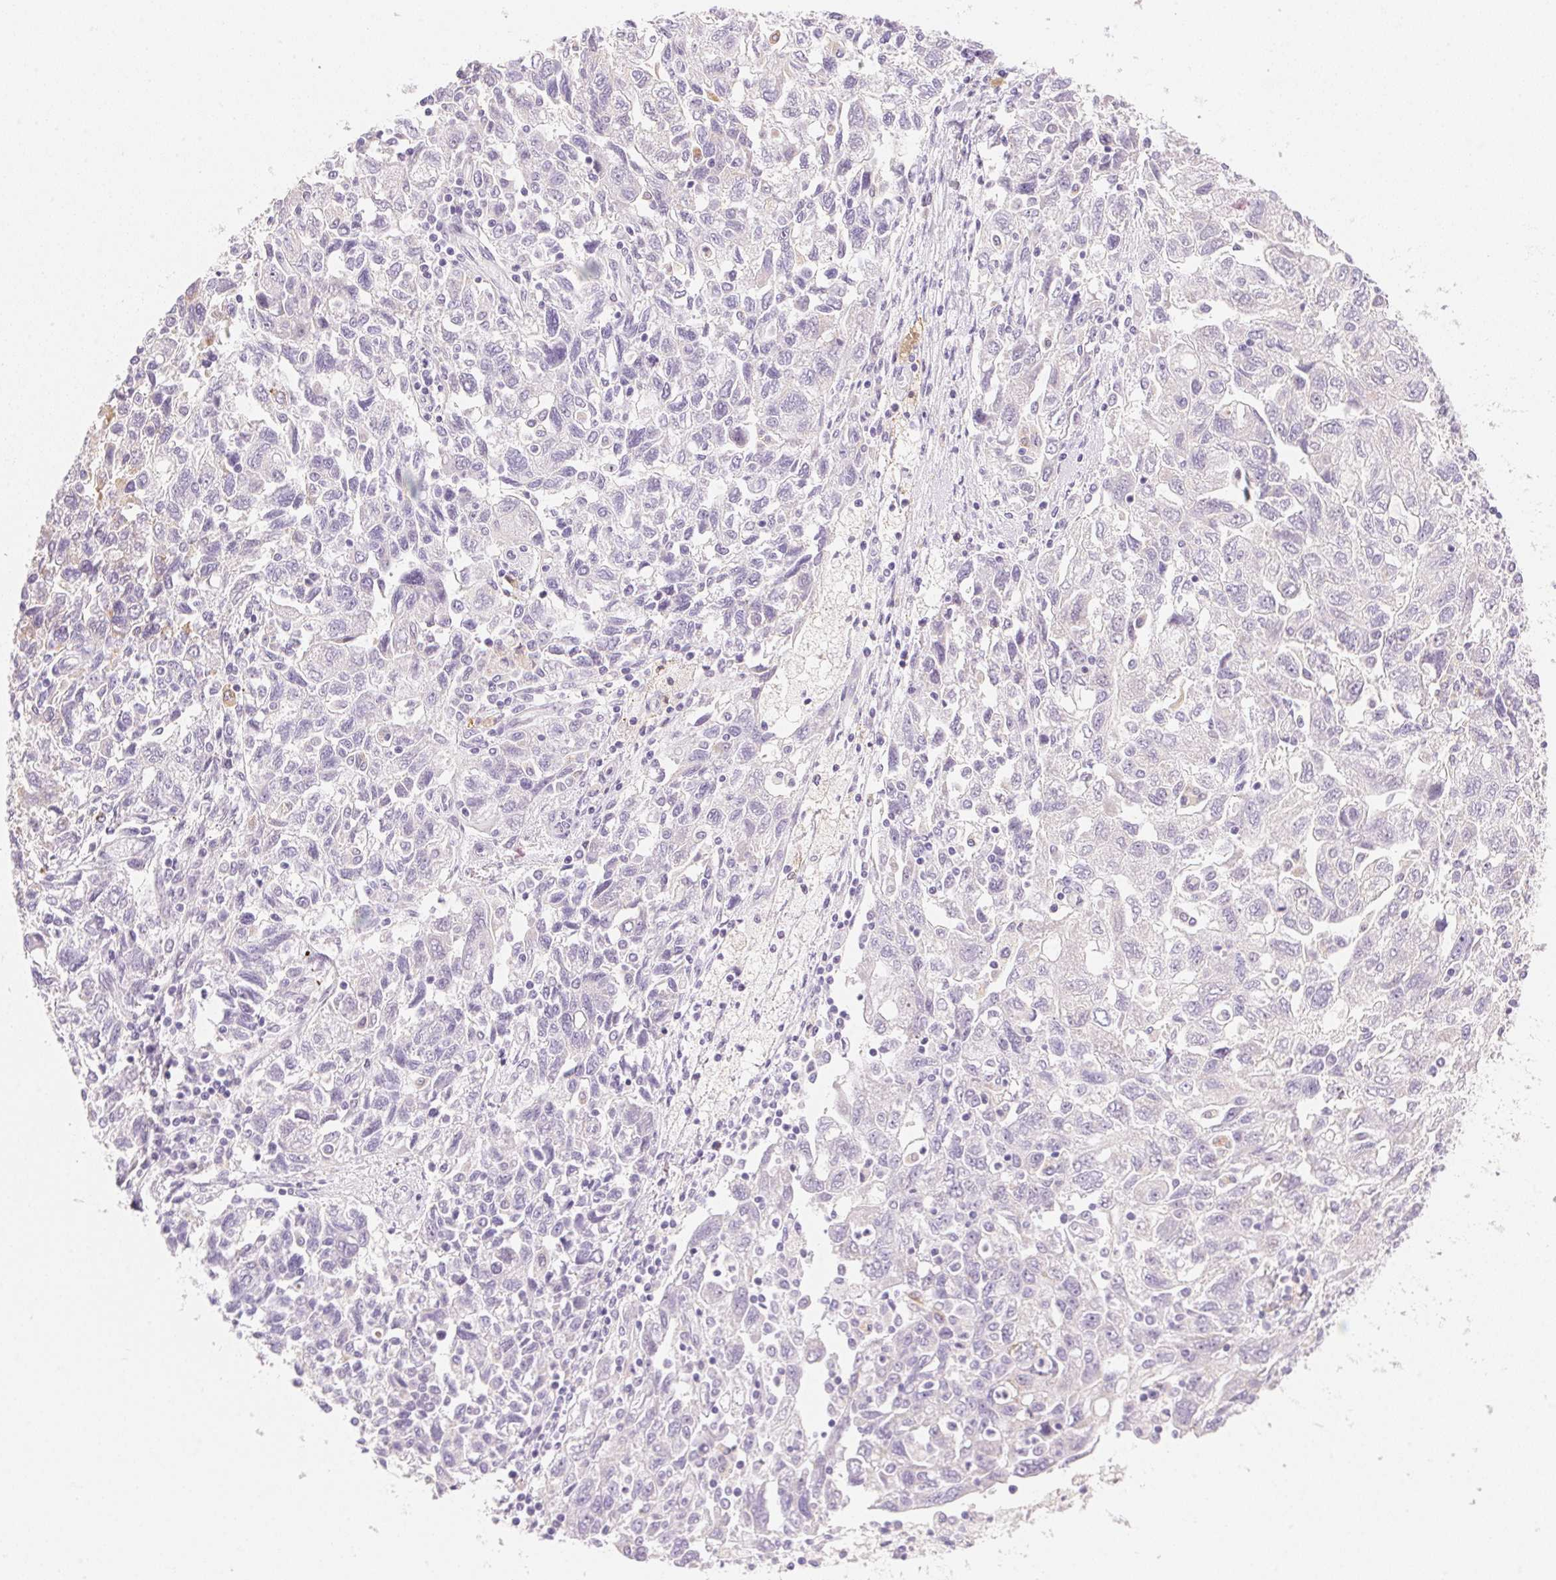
{"staining": {"intensity": "negative", "quantity": "none", "location": "none"}, "tissue": "ovarian cancer", "cell_type": "Tumor cells", "image_type": "cancer", "snomed": [{"axis": "morphology", "description": "Carcinoma, NOS"}, {"axis": "morphology", "description": "Cystadenocarcinoma, serous, NOS"}, {"axis": "topography", "description": "Ovary"}], "caption": "High power microscopy micrograph of an immunohistochemistry photomicrograph of ovarian carcinoma, revealing no significant expression in tumor cells.", "gene": "TEKT1", "patient": {"sex": "female", "age": 69}}